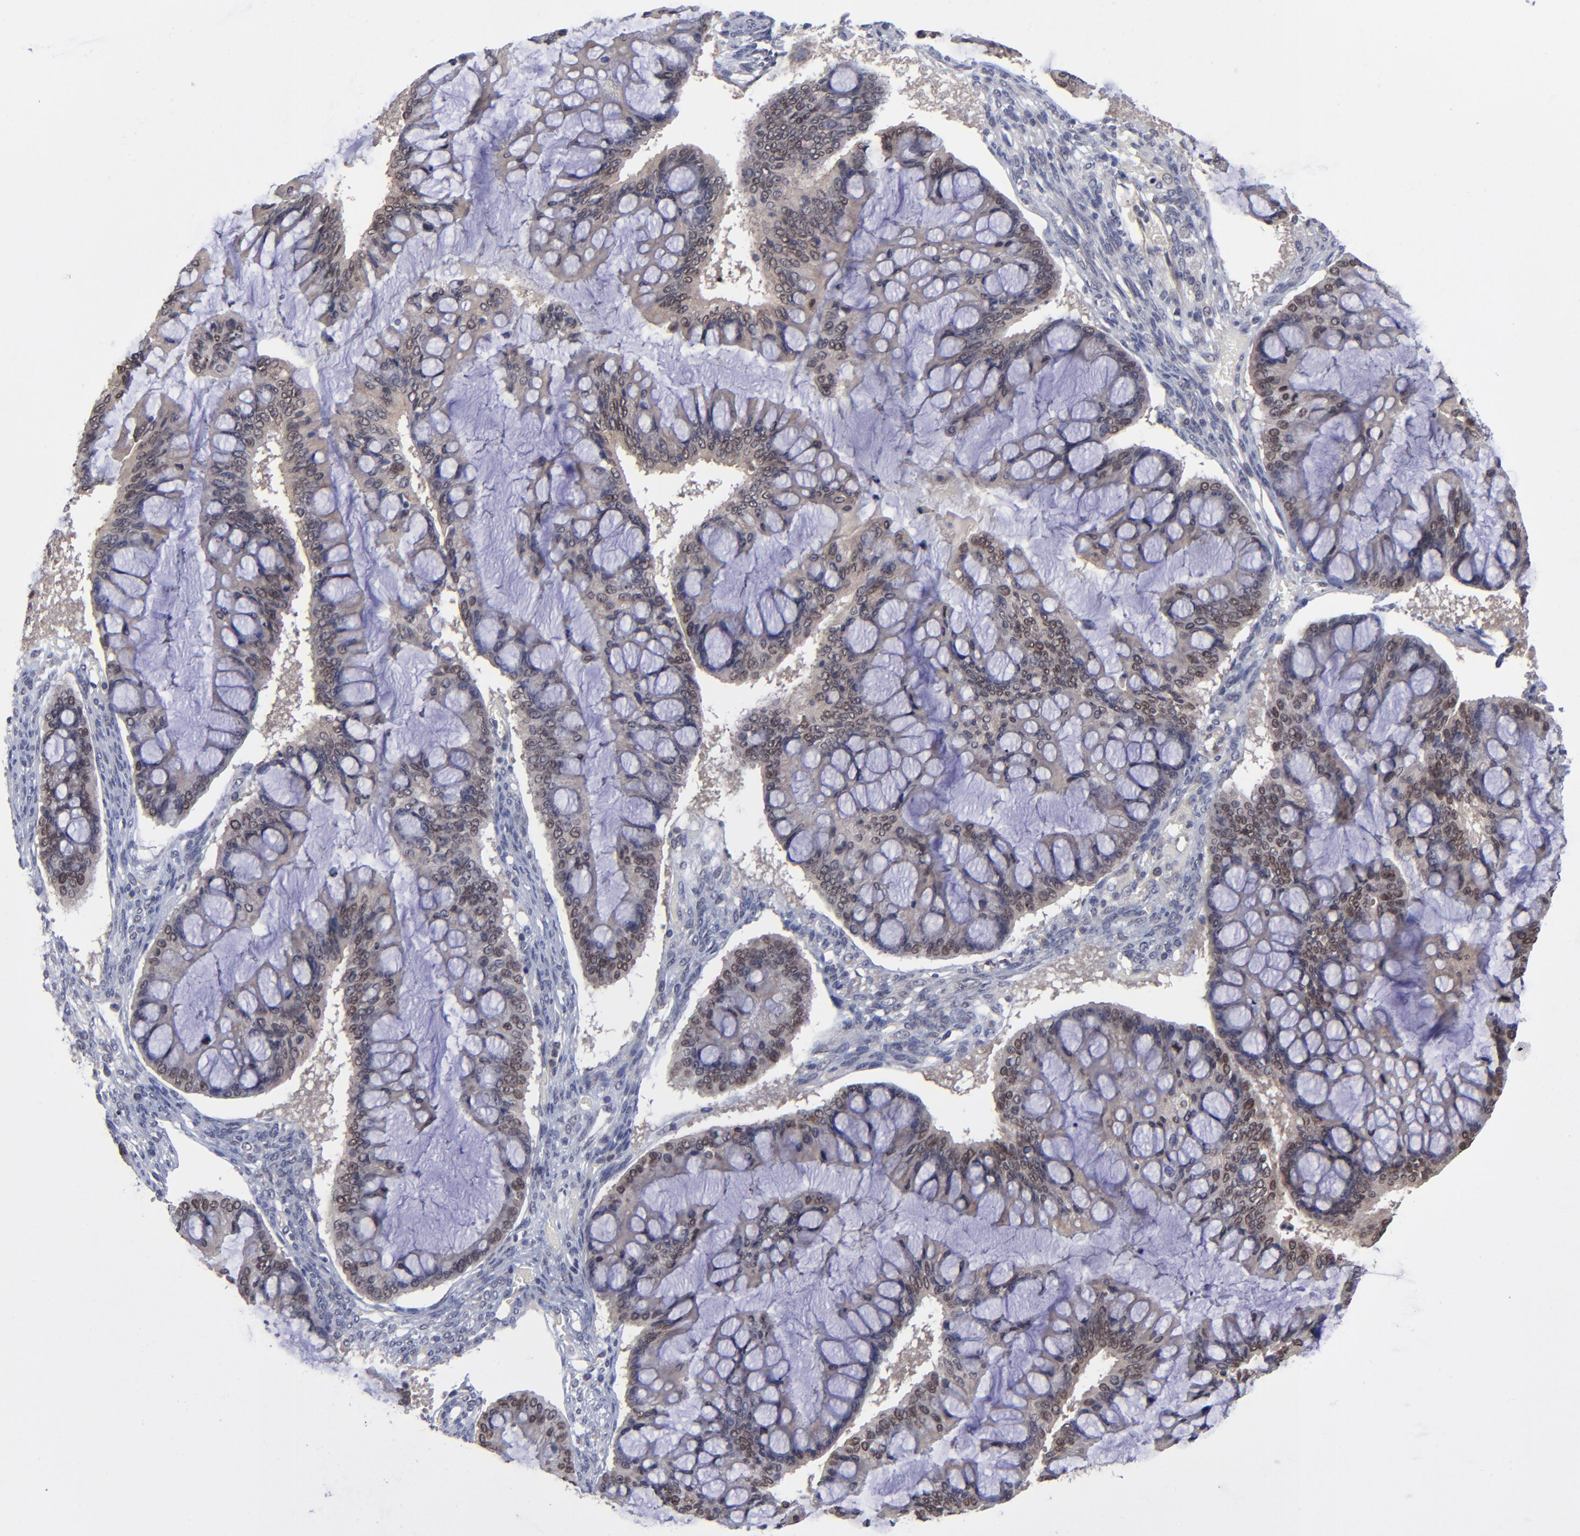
{"staining": {"intensity": "weak", "quantity": "25%-75%", "location": "cytoplasmic/membranous"}, "tissue": "ovarian cancer", "cell_type": "Tumor cells", "image_type": "cancer", "snomed": [{"axis": "morphology", "description": "Cystadenocarcinoma, mucinous, NOS"}, {"axis": "topography", "description": "Ovary"}], "caption": "DAB (3,3'-diaminobenzidine) immunohistochemical staining of mucinous cystadenocarcinoma (ovarian) exhibits weak cytoplasmic/membranous protein staining in approximately 25%-75% of tumor cells. (DAB IHC with brightfield microscopy, high magnification).", "gene": "ZNF419", "patient": {"sex": "female", "age": 73}}